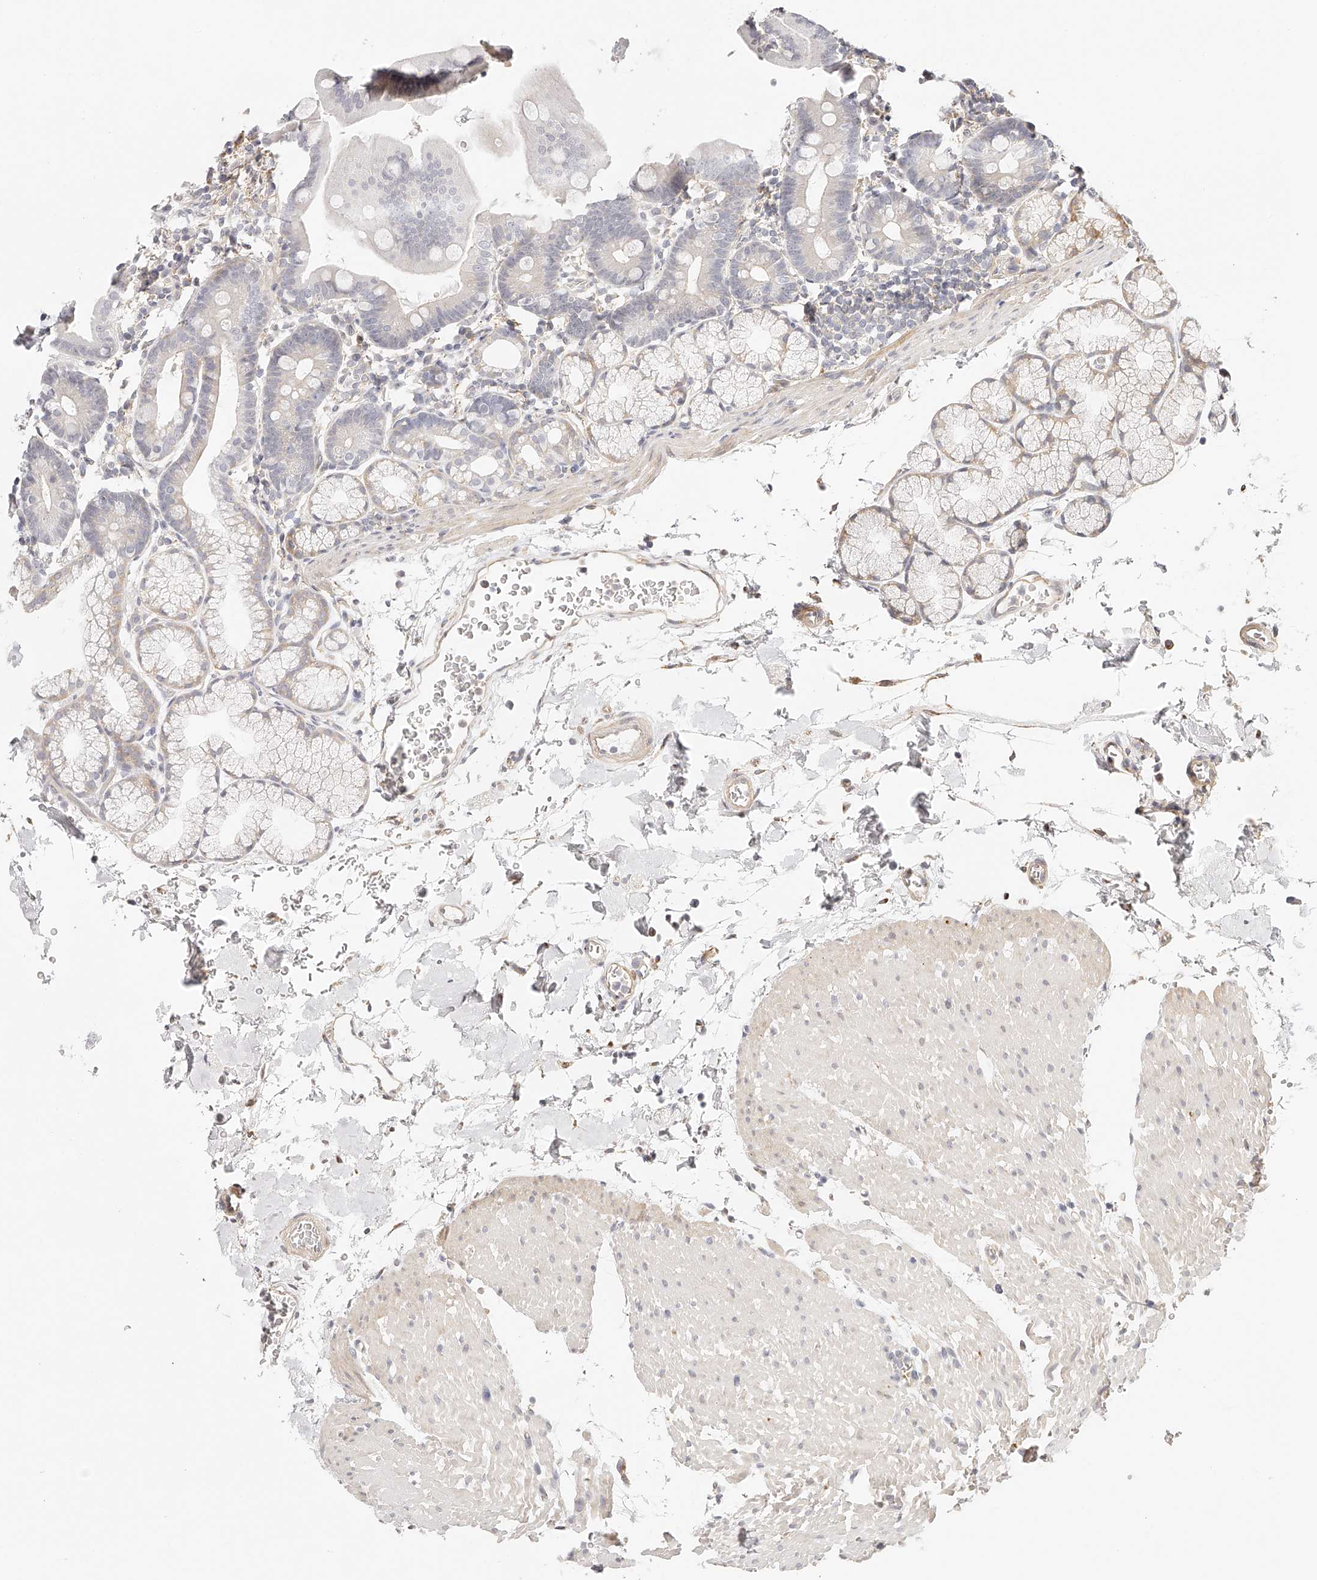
{"staining": {"intensity": "negative", "quantity": "none", "location": "none"}, "tissue": "duodenum", "cell_type": "Glandular cells", "image_type": "normal", "snomed": [{"axis": "morphology", "description": "Normal tissue, NOS"}, {"axis": "topography", "description": "Duodenum"}], "caption": "Duodenum stained for a protein using IHC exhibits no positivity glandular cells.", "gene": "SYNC", "patient": {"sex": "male", "age": 54}}